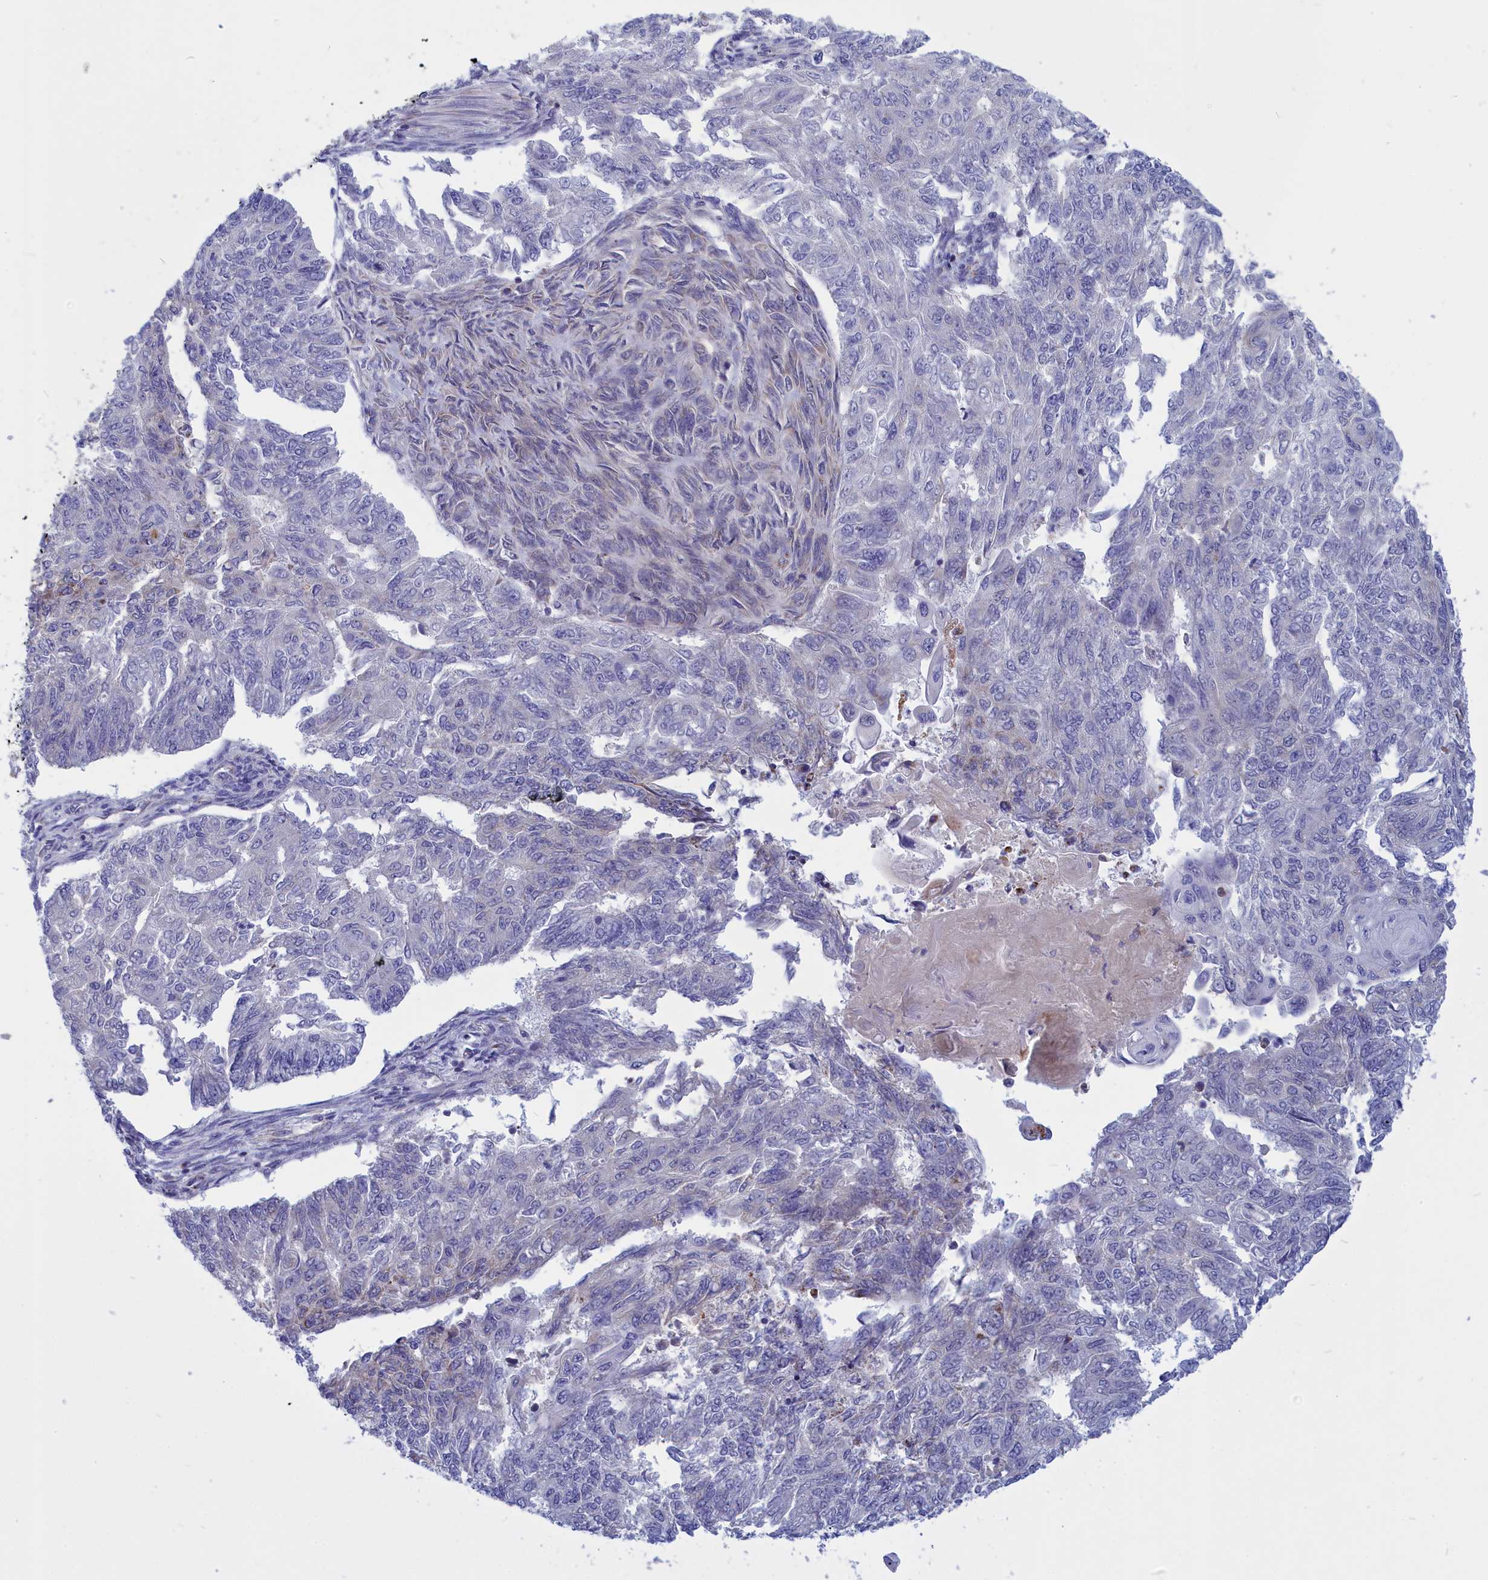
{"staining": {"intensity": "negative", "quantity": "none", "location": "none"}, "tissue": "endometrial cancer", "cell_type": "Tumor cells", "image_type": "cancer", "snomed": [{"axis": "morphology", "description": "Adenocarcinoma, NOS"}, {"axis": "topography", "description": "Endometrium"}], "caption": "An image of endometrial cancer (adenocarcinoma) stained for a protein demonstrates no brown staining in tumor cells. (DAB (3,3'-diaminobenzidine) immunohistochemistry (IHC) with hematoxylin counter stain).", "gene": "CCRL2", "patient": {"sex": "female", "age": 32}}